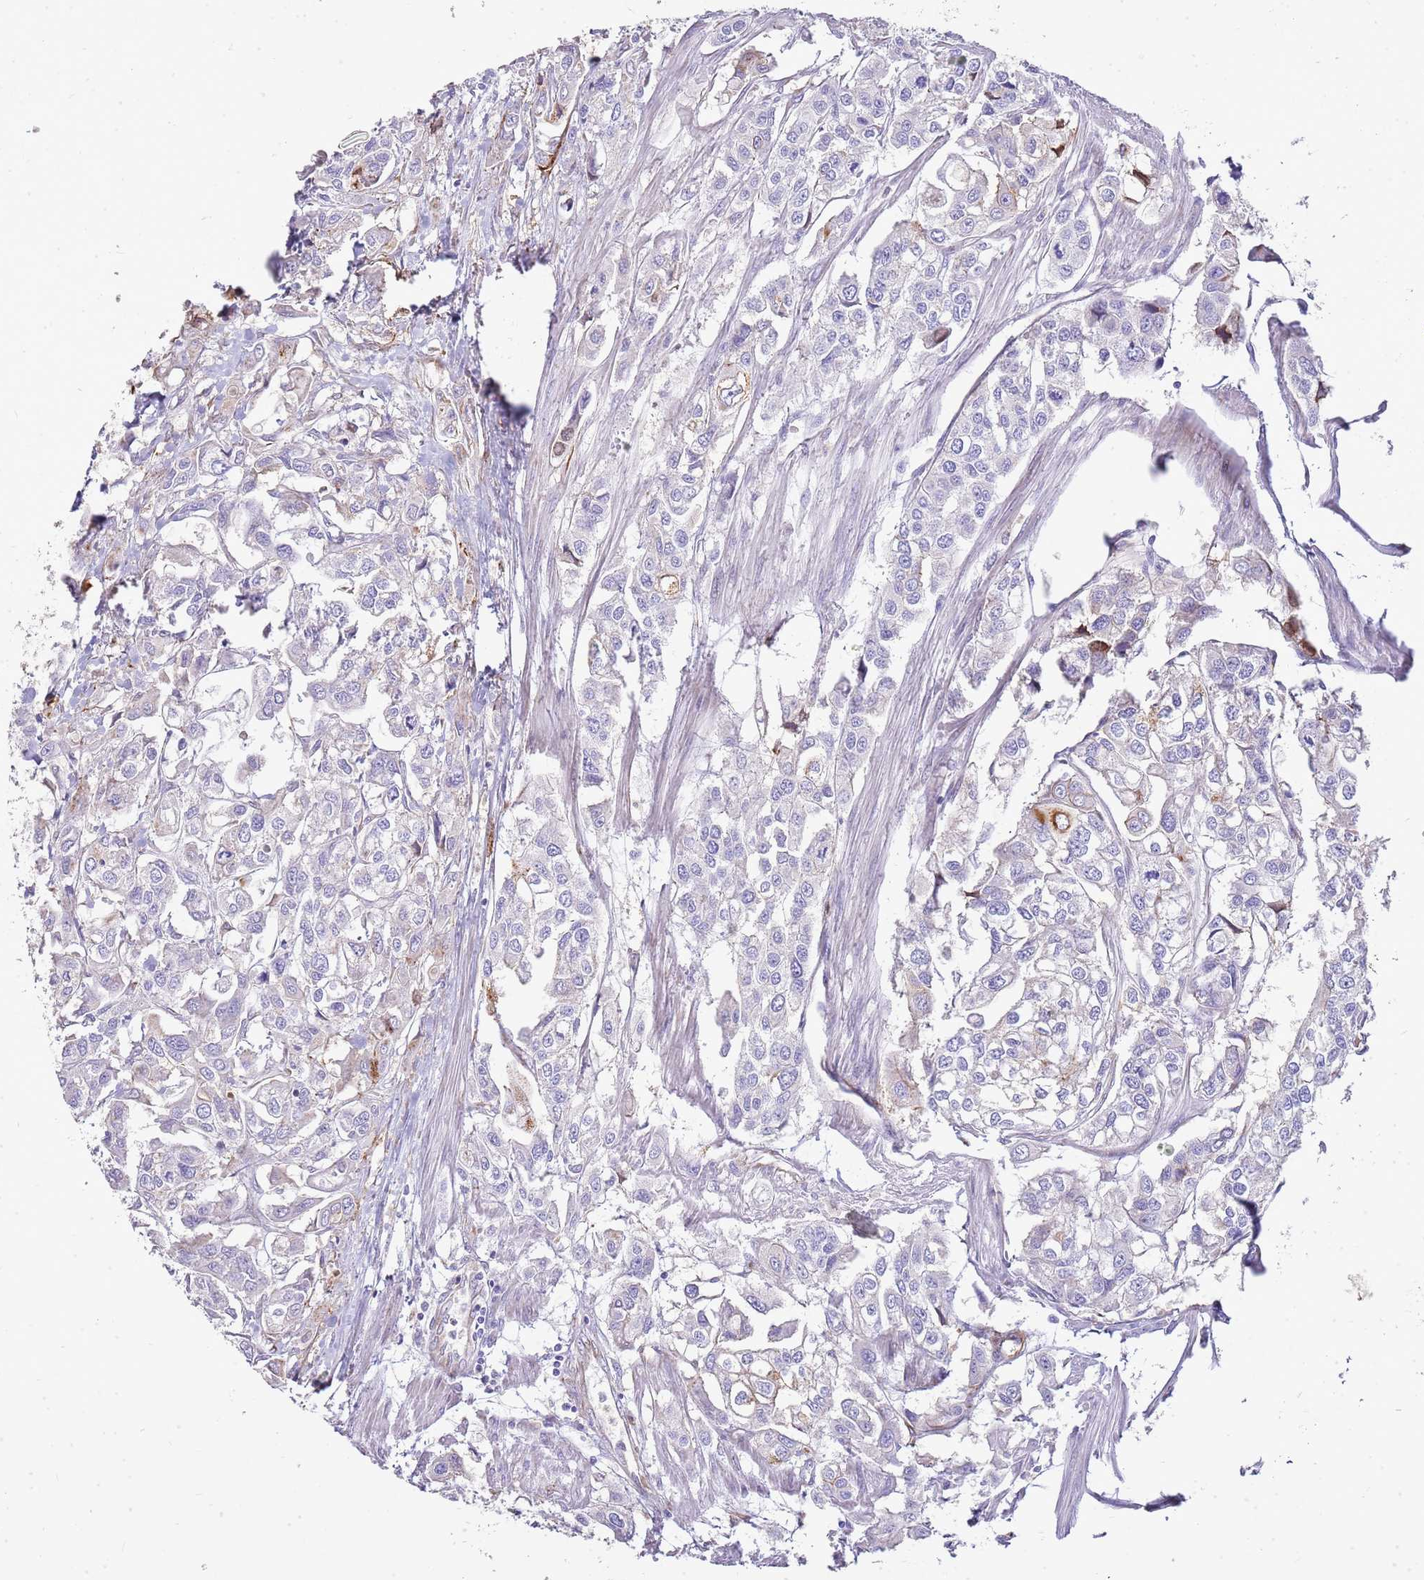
{"staining": {"intensity": "negative", "quantity": "none", "location": "none"}, "tissue": "urothelial cancer", "cell_type": "Tumor cells", "image_type": "cancer", "snomed": [{"axis": "morphology", "description": "Urothelial carcinoma, High grade"}, {"axis": "topography", "description": "Urinary bladder"}], "caption": "DAB (3,3'-diaminobenzidine) immunohistochemical staining of urothelial cancer demonstrates no significant expression in tumor cells.", "gene": "ZDHHC1", "patient": {"sex": "male", "age": 67}}